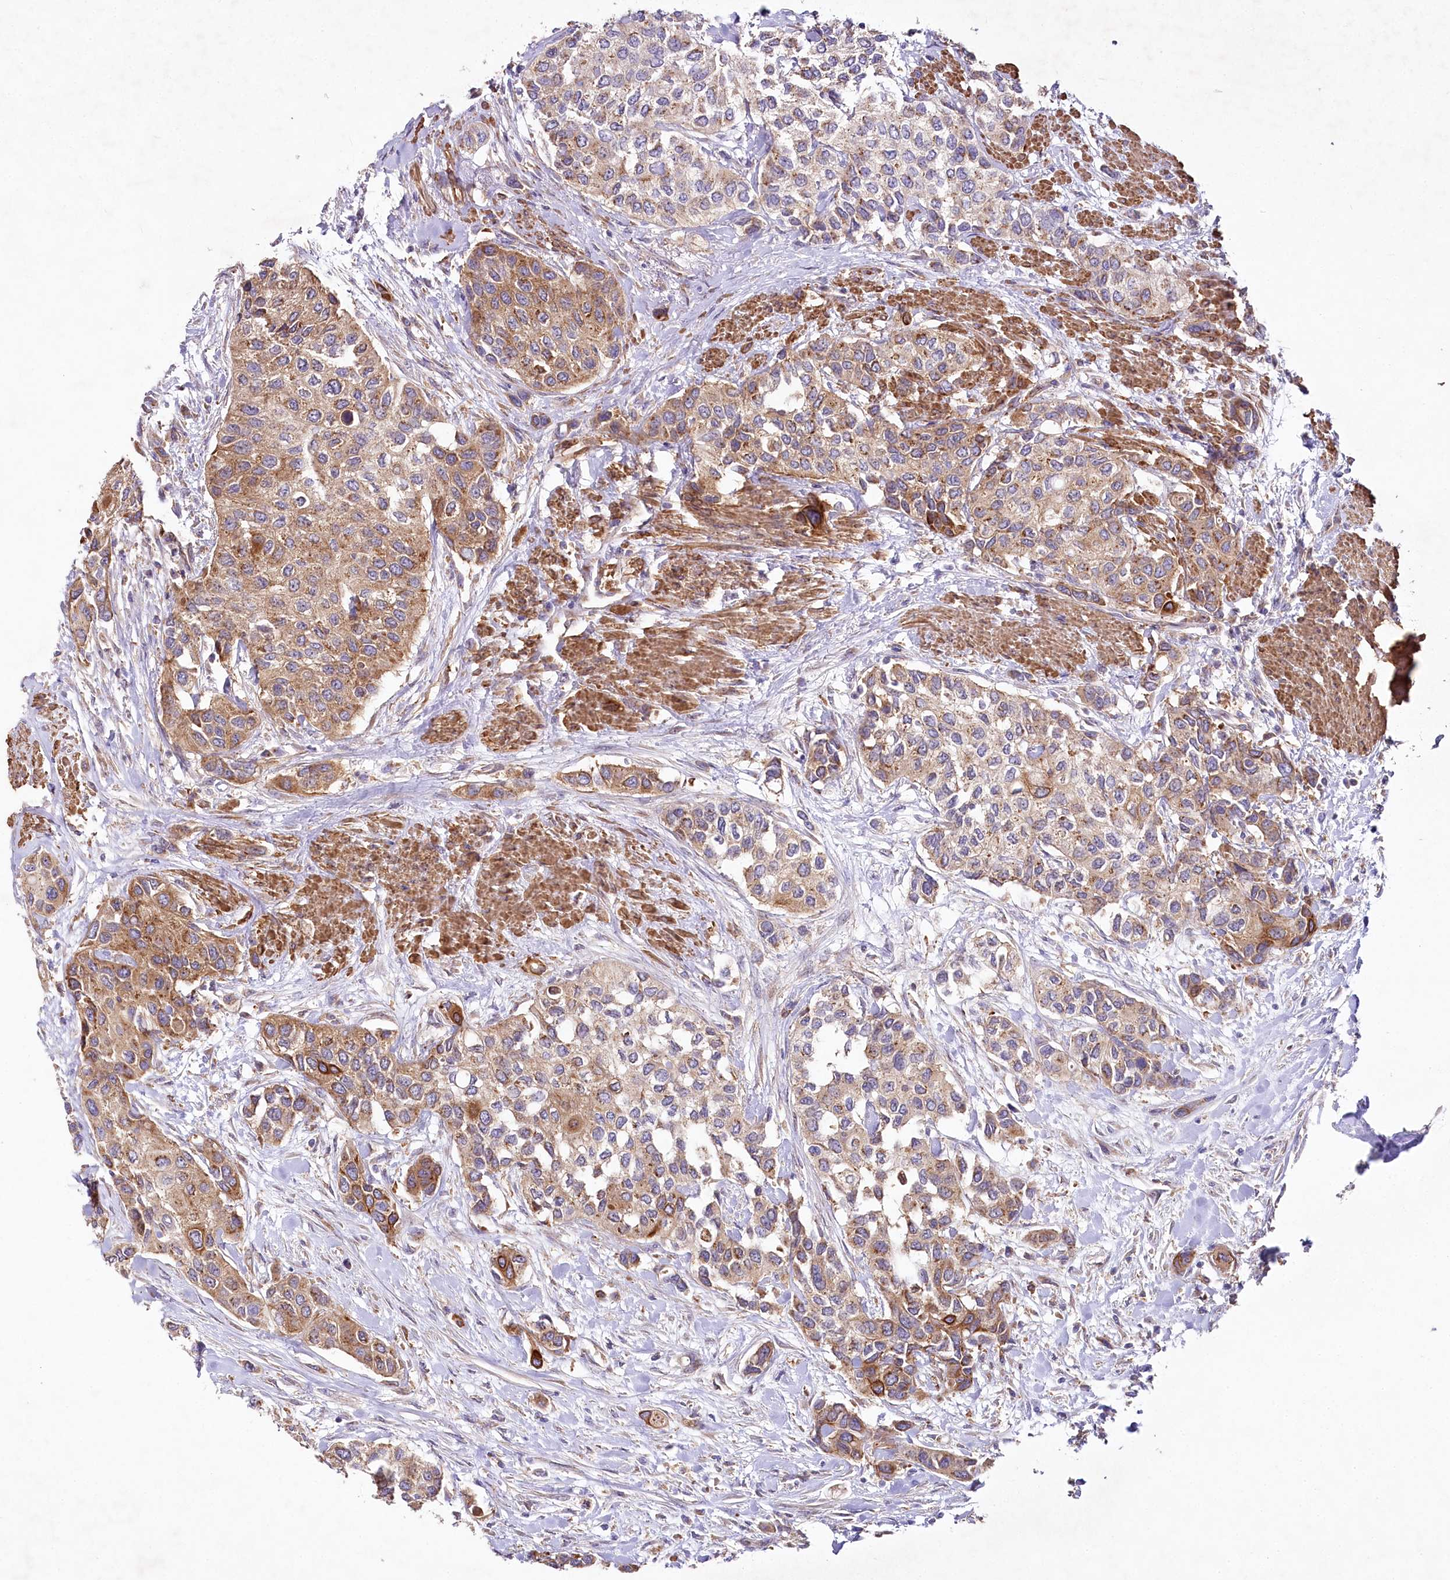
{"staining": {"intensity": "moderate", "quantity": ">75%", "location": "cytoplasmic/membranous"}, "tissue": "urothelial cancer", "cell_type": "Tumor cells", "image_type": "cancer", "snomed": [{"axis": "morphology", "description": "Normal tissue, NOS"}, {"axis": "morphology", "description": "Urothelial carcinoma, High grade"}, {"axis": "topography", "description": "Vascular tissue"}, {"axis": "topography", "description": "Urinary bladder"}], "caption": "High-power microscopy captured an IHC image of urothelial cancer, revealing moderate cytoplasmic/membranous expression in approximately >75% of tumor cells.", "gene": "STX6", "patient": {"sex": "female", "age": 56}}